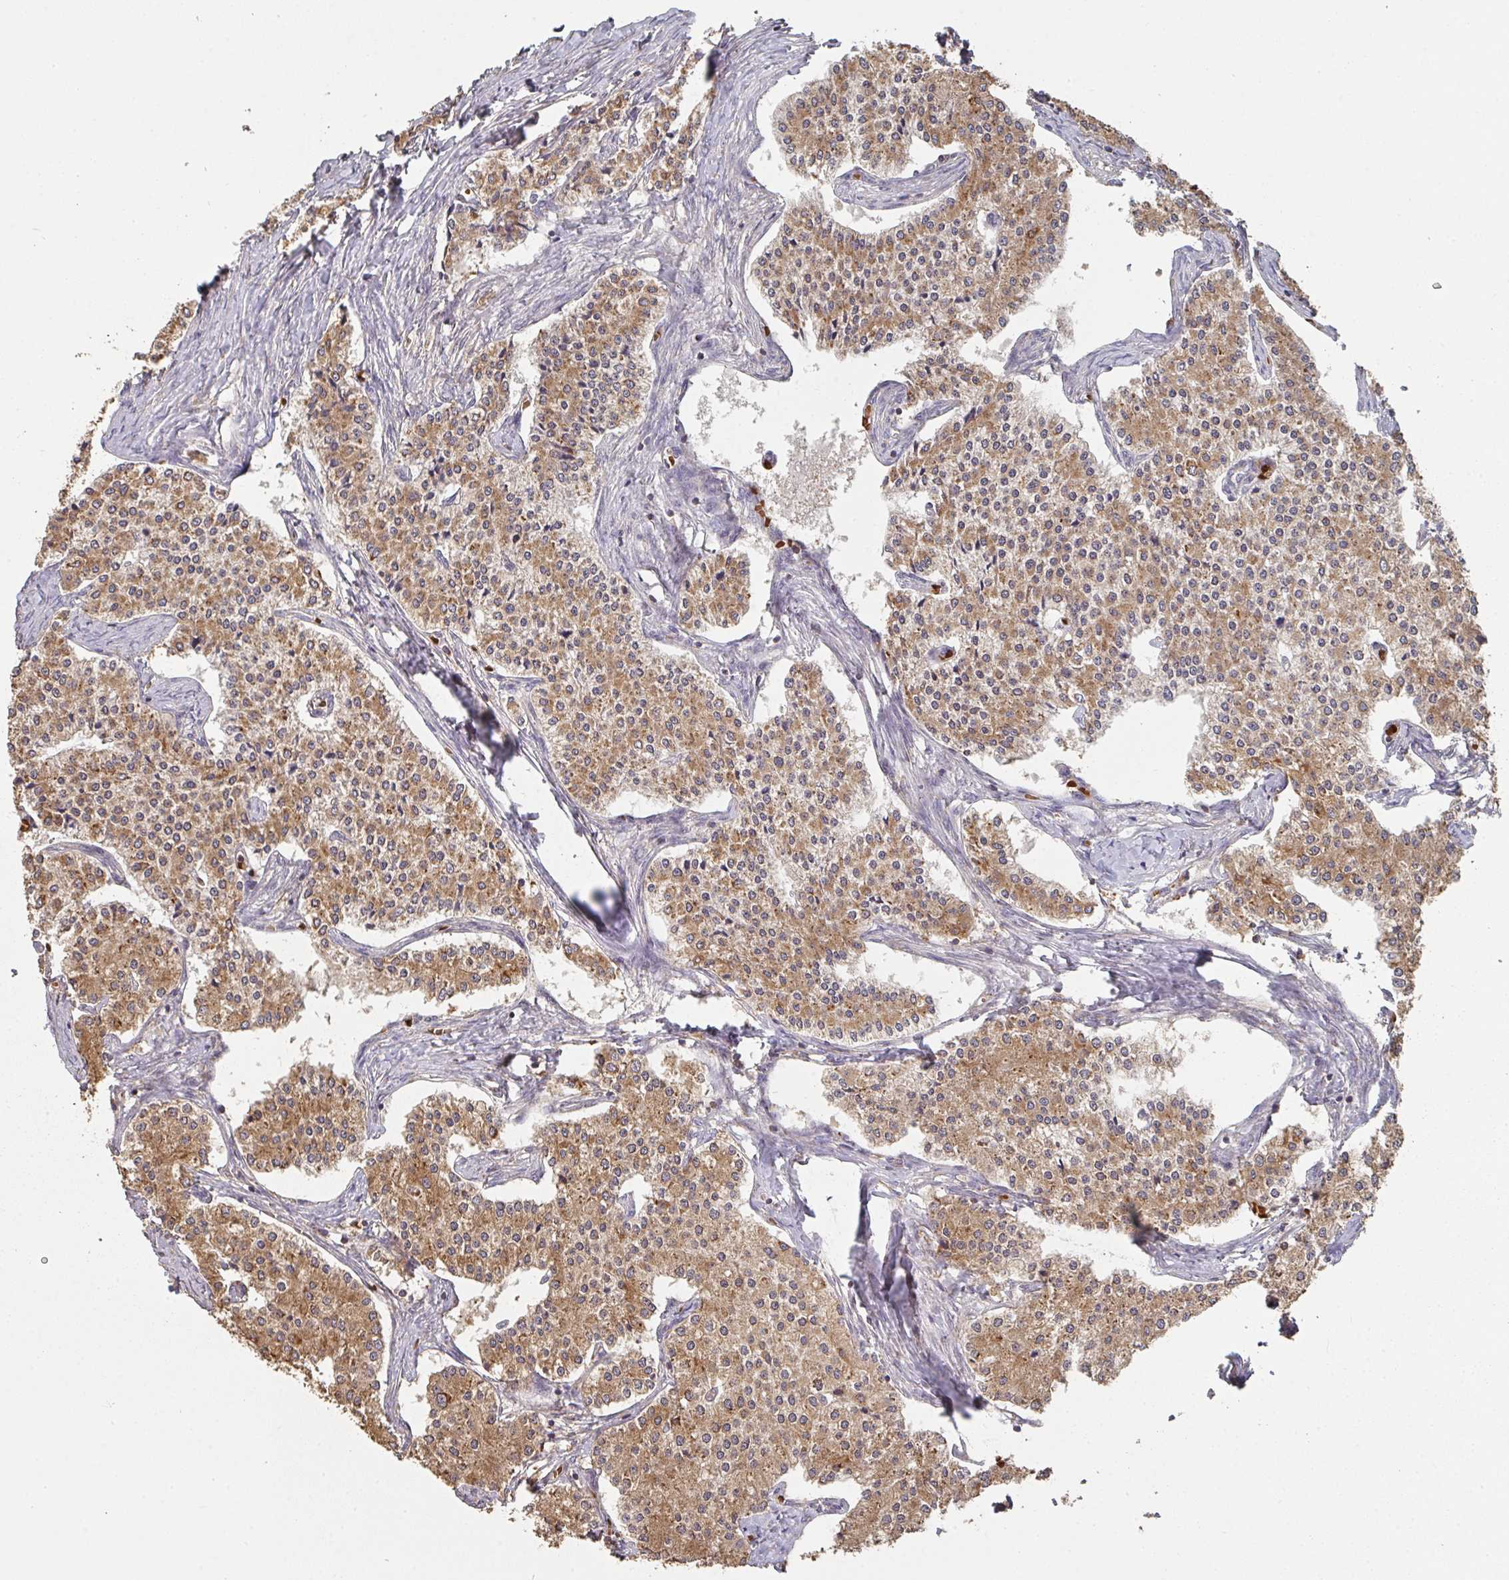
{"staining": {"intensity": "moderate", "quantity": ">75%", "location": "cytoplasmic/membranous"}, "tissue": "carcinoid", "cell_type": "Tumor cells", "image_type": "cancer", "snomed": [{"axis": "morphology", "description": "Carcinoid, malignant, NOS"}, {"axis": "topography", "description": "Colon"}], "caption": "Tumor cells display medium levels of moderate cytoplasmic/membranous positivity in about >75% of cells in carcinoid.", "gene": "POLG", "patient": {"sex": "female", "age": 52}}